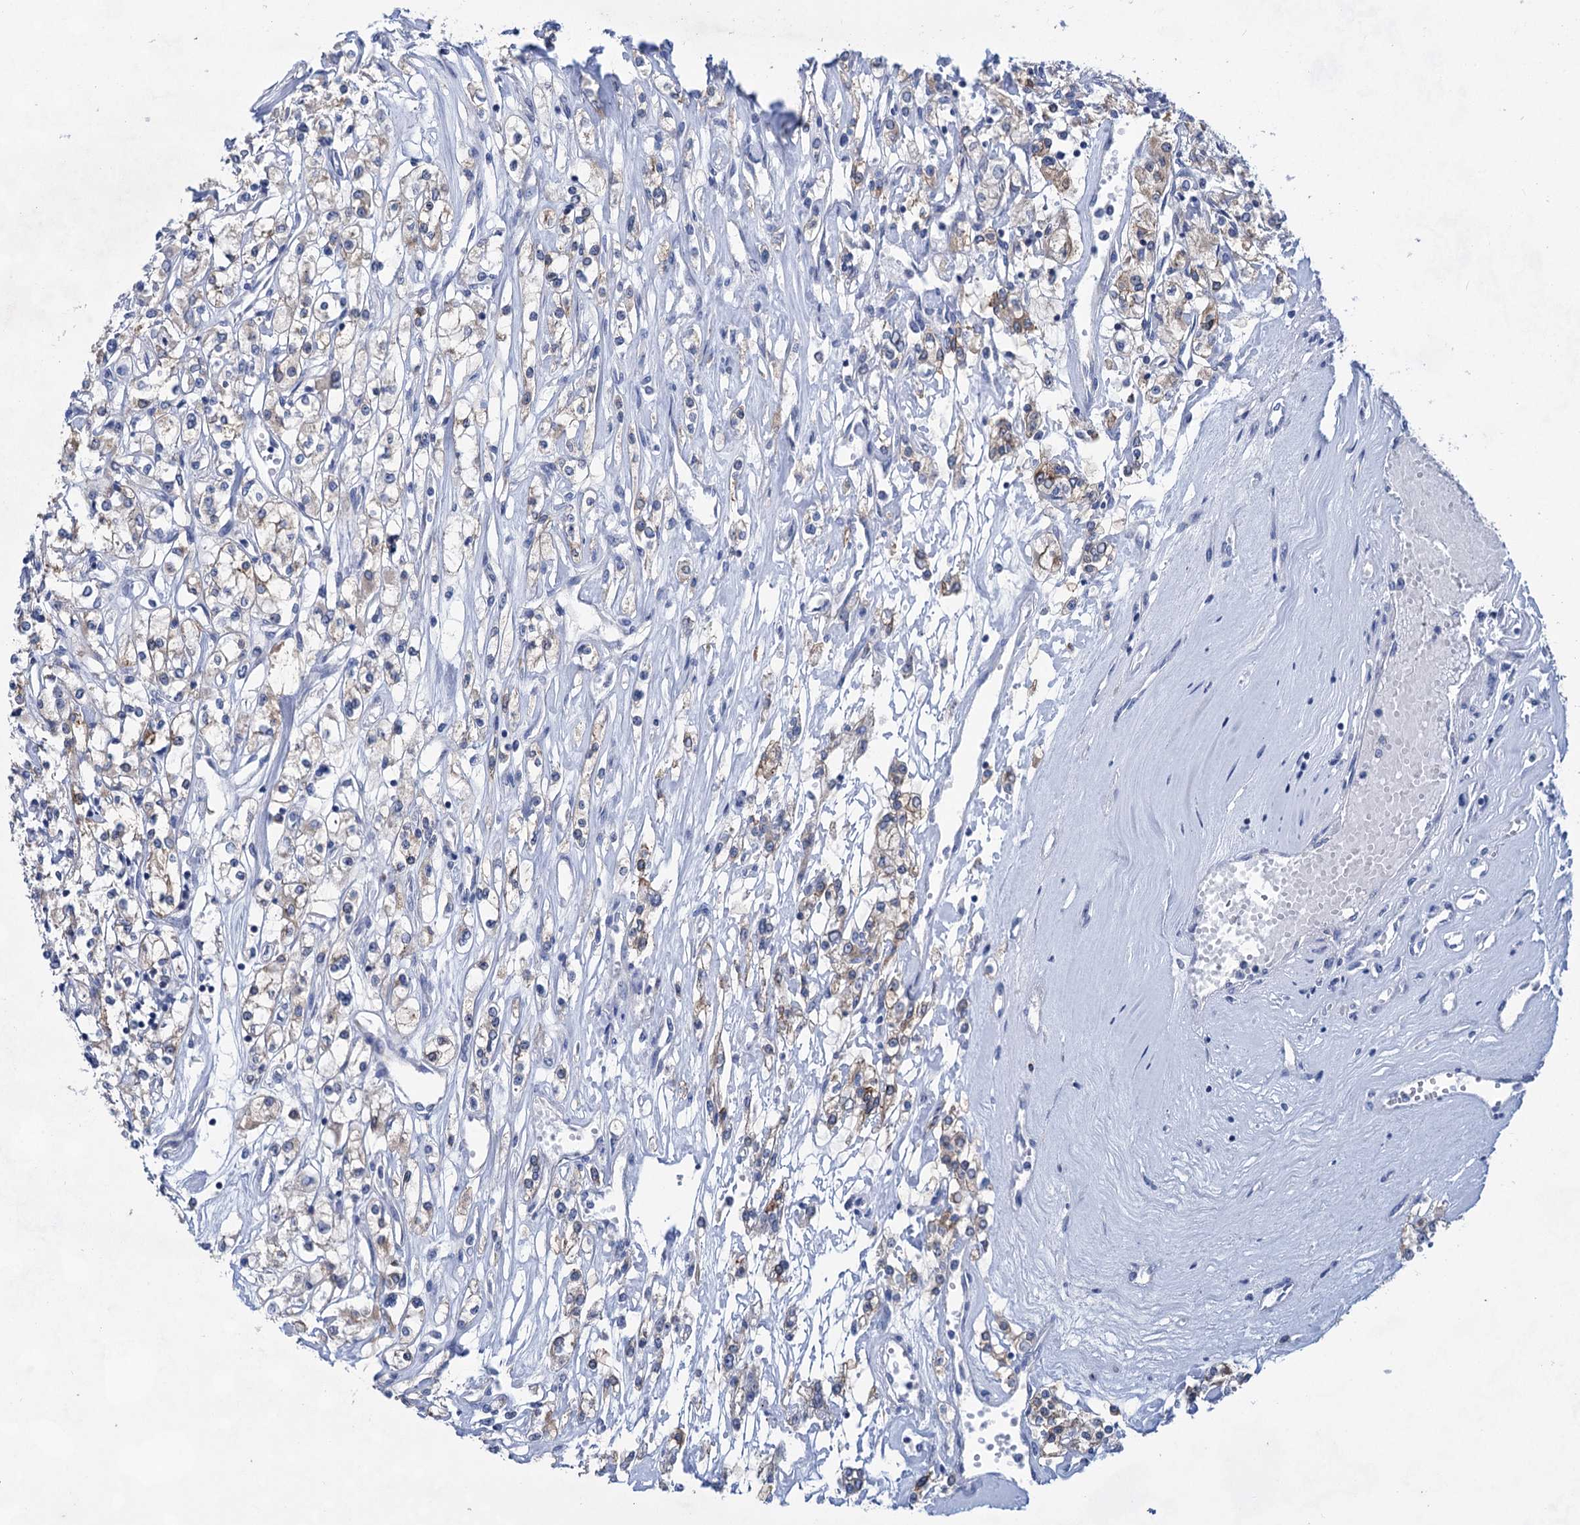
{"staining": {"intensity": "moderate", "quantity": "<25%", "location": "cytoplasmic/membranous"}, "tissue": "renal cancer", "cell_type": "Tumor cells", "image_type": "cancer", "snomed": [{"axis": "morphology", "description": "Adenocarcinoma, NOS"}, {"axis": "topography", "description": "Kidney"}], "caption": "Immunohistochemical staining of human renal adenocarcinoma displays low levels of moderate cytoplasmic/membranous protein staining in about <25% of tumor cells.", "gene": "TTC17", "patient": {"sex": "female", "age": 59}}